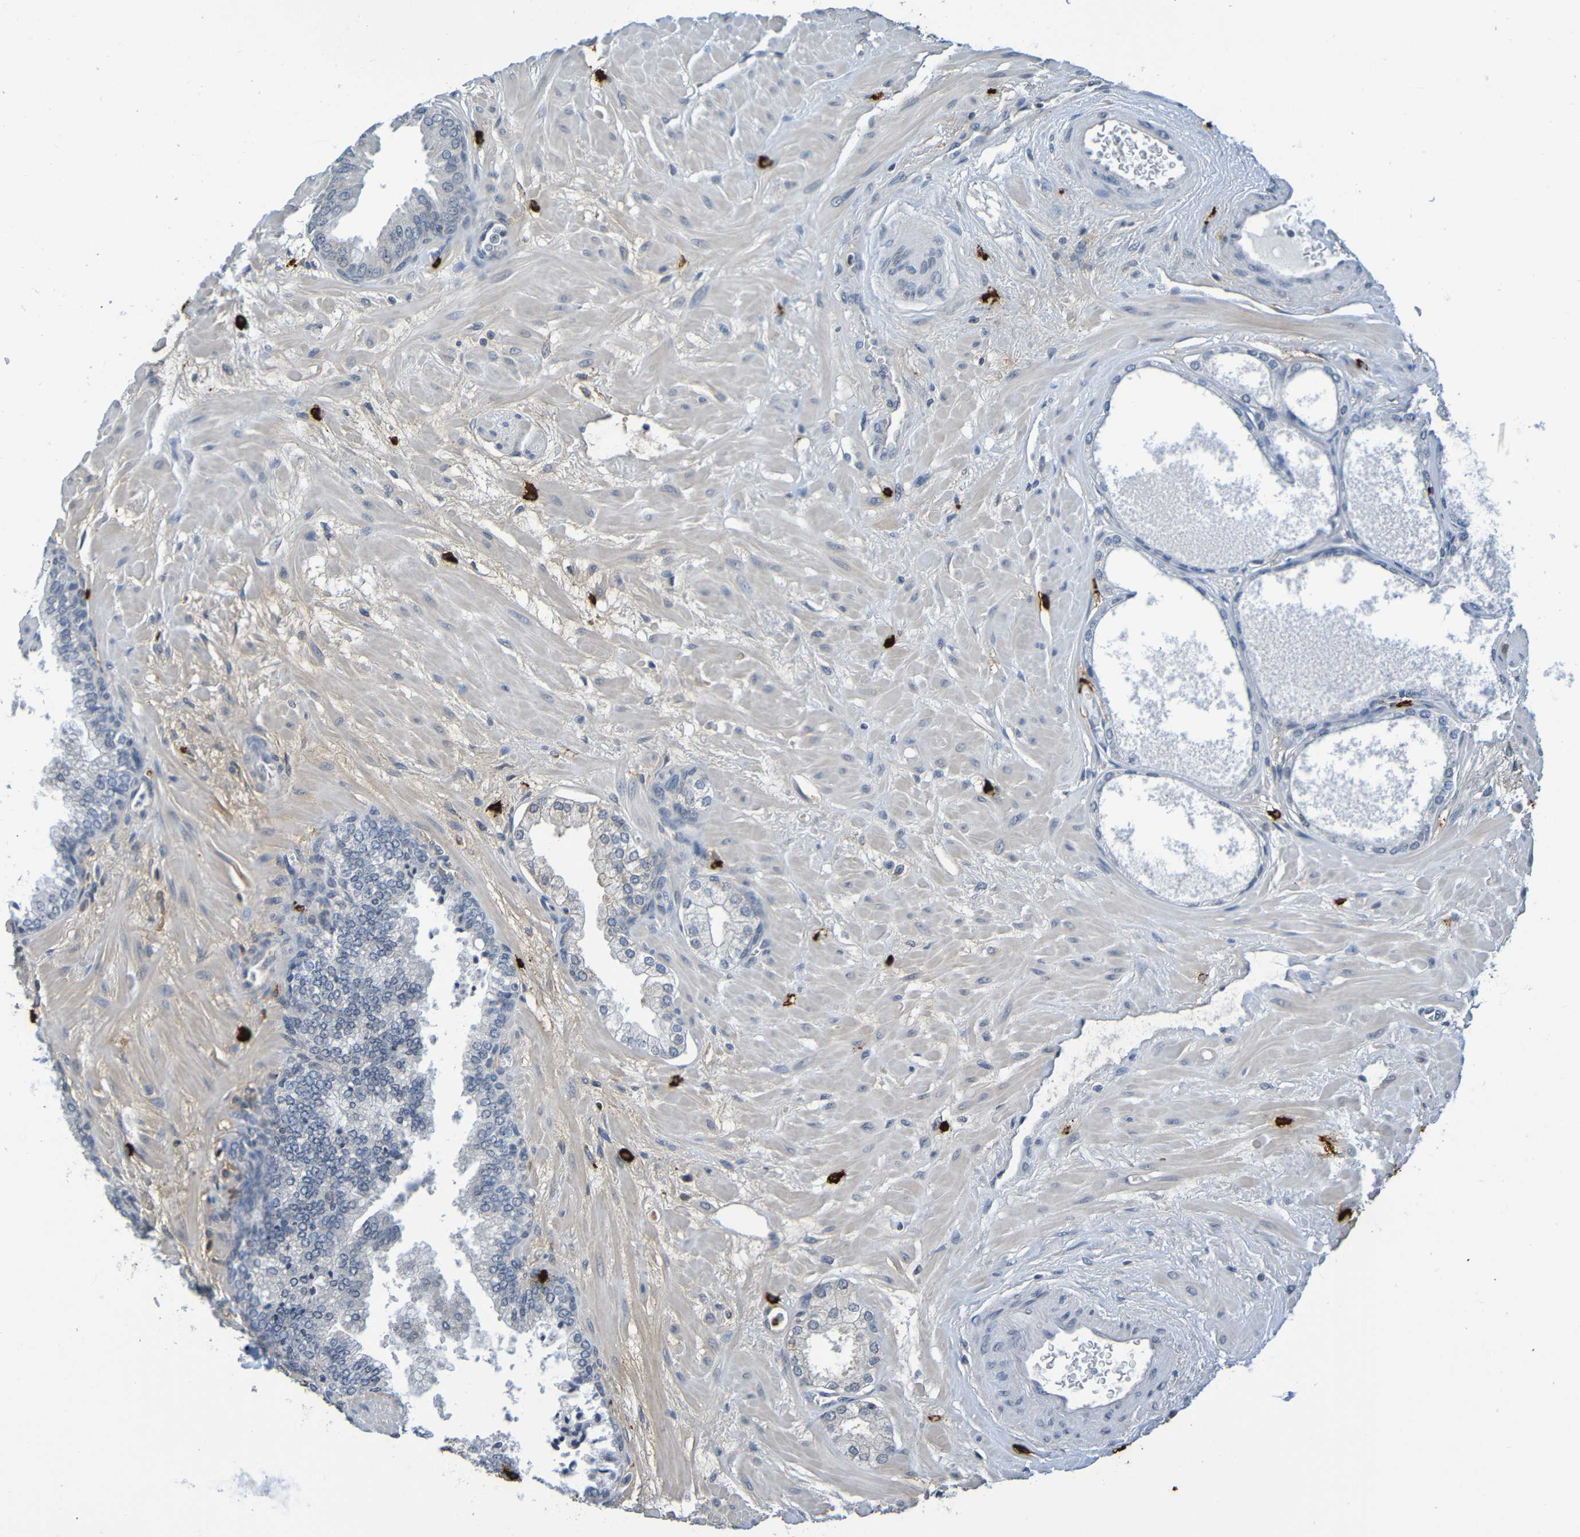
{"staining": {"intensity": "weak", "quantity": "<25%", "location": "cytoplasmic/membranous,nuclear"}, "tissue": "prostate", "cell_type": "Glandular cells", "image_type": "normal", "snomed": [{"axis": "morphology", "description": "Normal tissue, NOS"}, {"axis": "morphology", "description": "Urothelial carcinoma, Low grade"}, {"axis": "topography", "description": "Urinary bladder"}, {"axis": "topography", "description": "Prostate"}], "caption": "Protein analysis of benign prostate exhibits no significant expression in glandular cells. (DAB (3,3'-diaminobenzidine) immunohistochemistry (IHC), high magnification).", "gene": "C3AR1", "patient": {"sex": "male", "age": 60}}